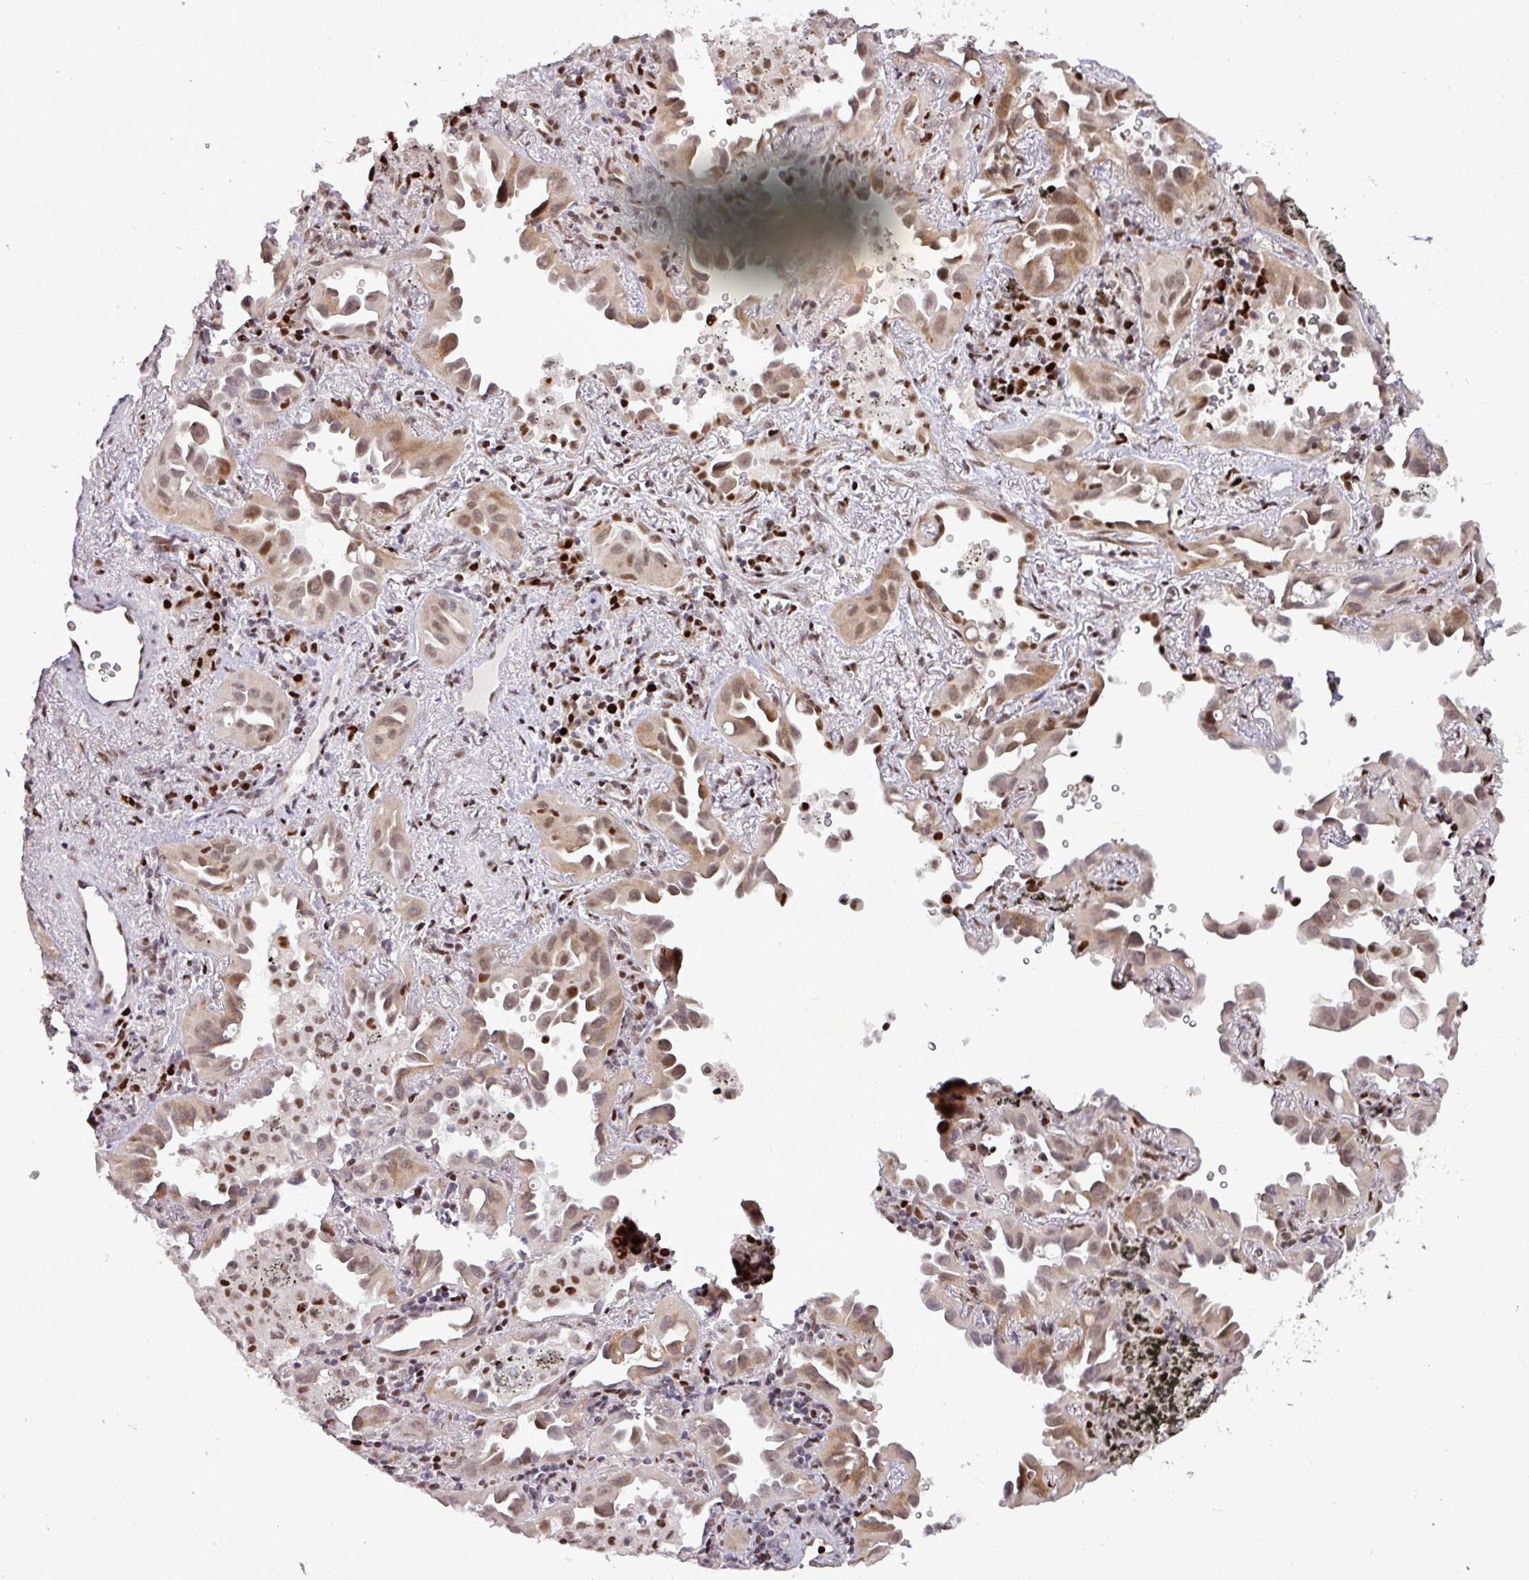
{"staining": {"intensity": "moderate", "quantity": ">75%", "location": "cytoplasmic/membranous,nuclear"}, "tissue": "lung cancer", "cell_type": "Tumor cells", "image_type": "cancer", "snomed": [{"axis": "morphology", "description": "Adenocarcinoma, NOS"}, {"axis": "topography", "description": "Lung"}], "caption": "A brown stain highlights moderate cytoplasmic/membranous and nuclear positivity of a protein in lung cancer tumor cells. Immunohistochemistry (ihc) stains the protein in brown and the nuclei are stained blue.", "gene": "MYSM1", "patient": {"sex": "male", "age": 68}}